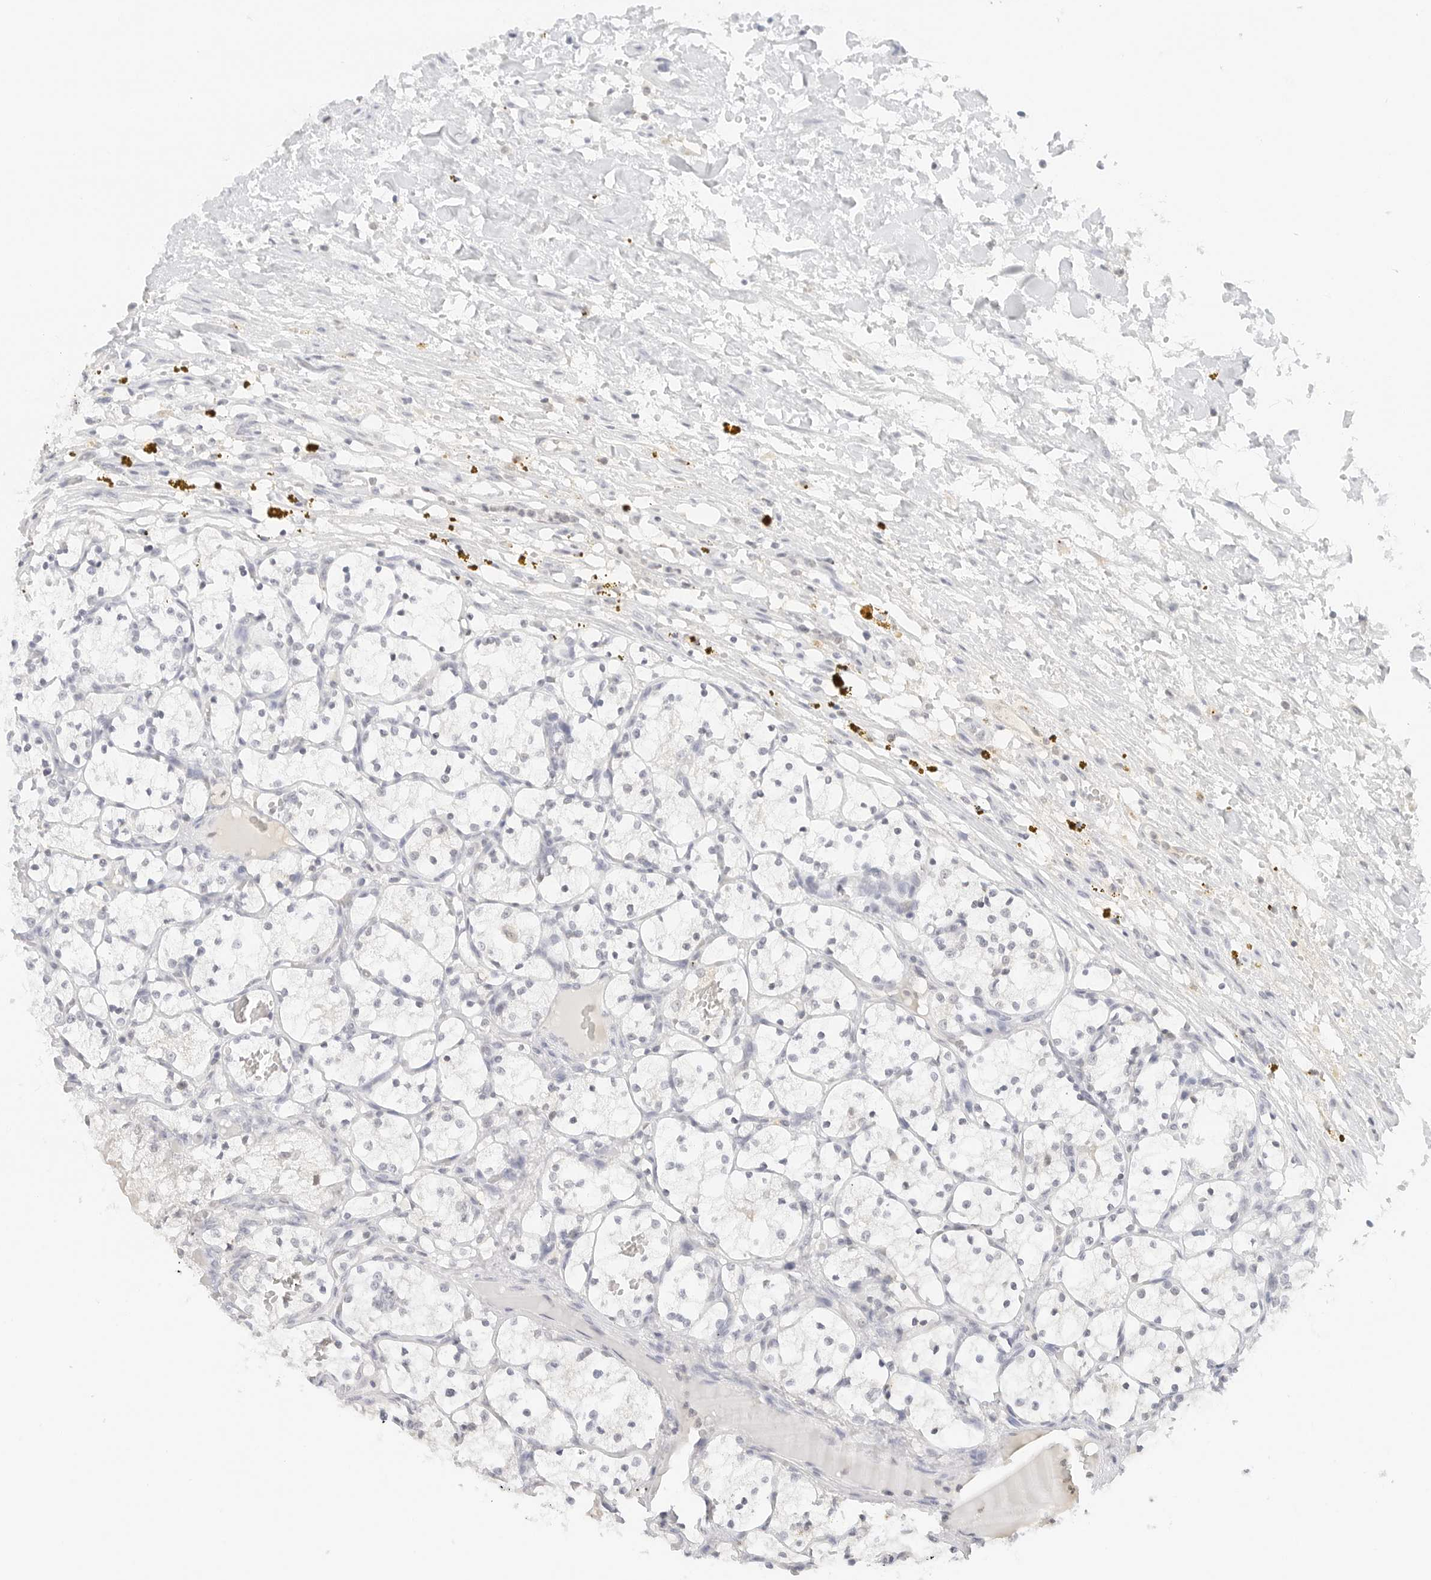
{"staining": {"intensity": "negative", "quantity": "none", "location": "none"}, "tissue": "renal cancer", "cell_type": "Tumor cells", "image_type": "cancer", "snomed": [{"axis": "morphology", "description": "Adenocarcinoma, NOS"}, {"axis": "topography", "description": "Kidney"}], "caption": "High magnification brightfield microscopy of renal cancer stained with DAB (3,3'-diaminobenzidine) (brown) and counterstained with hematoxylin (blue): tumor cells show no significant positivity.", "gene": "NEO1", "patient": {"sex": "female", "age": 69}}